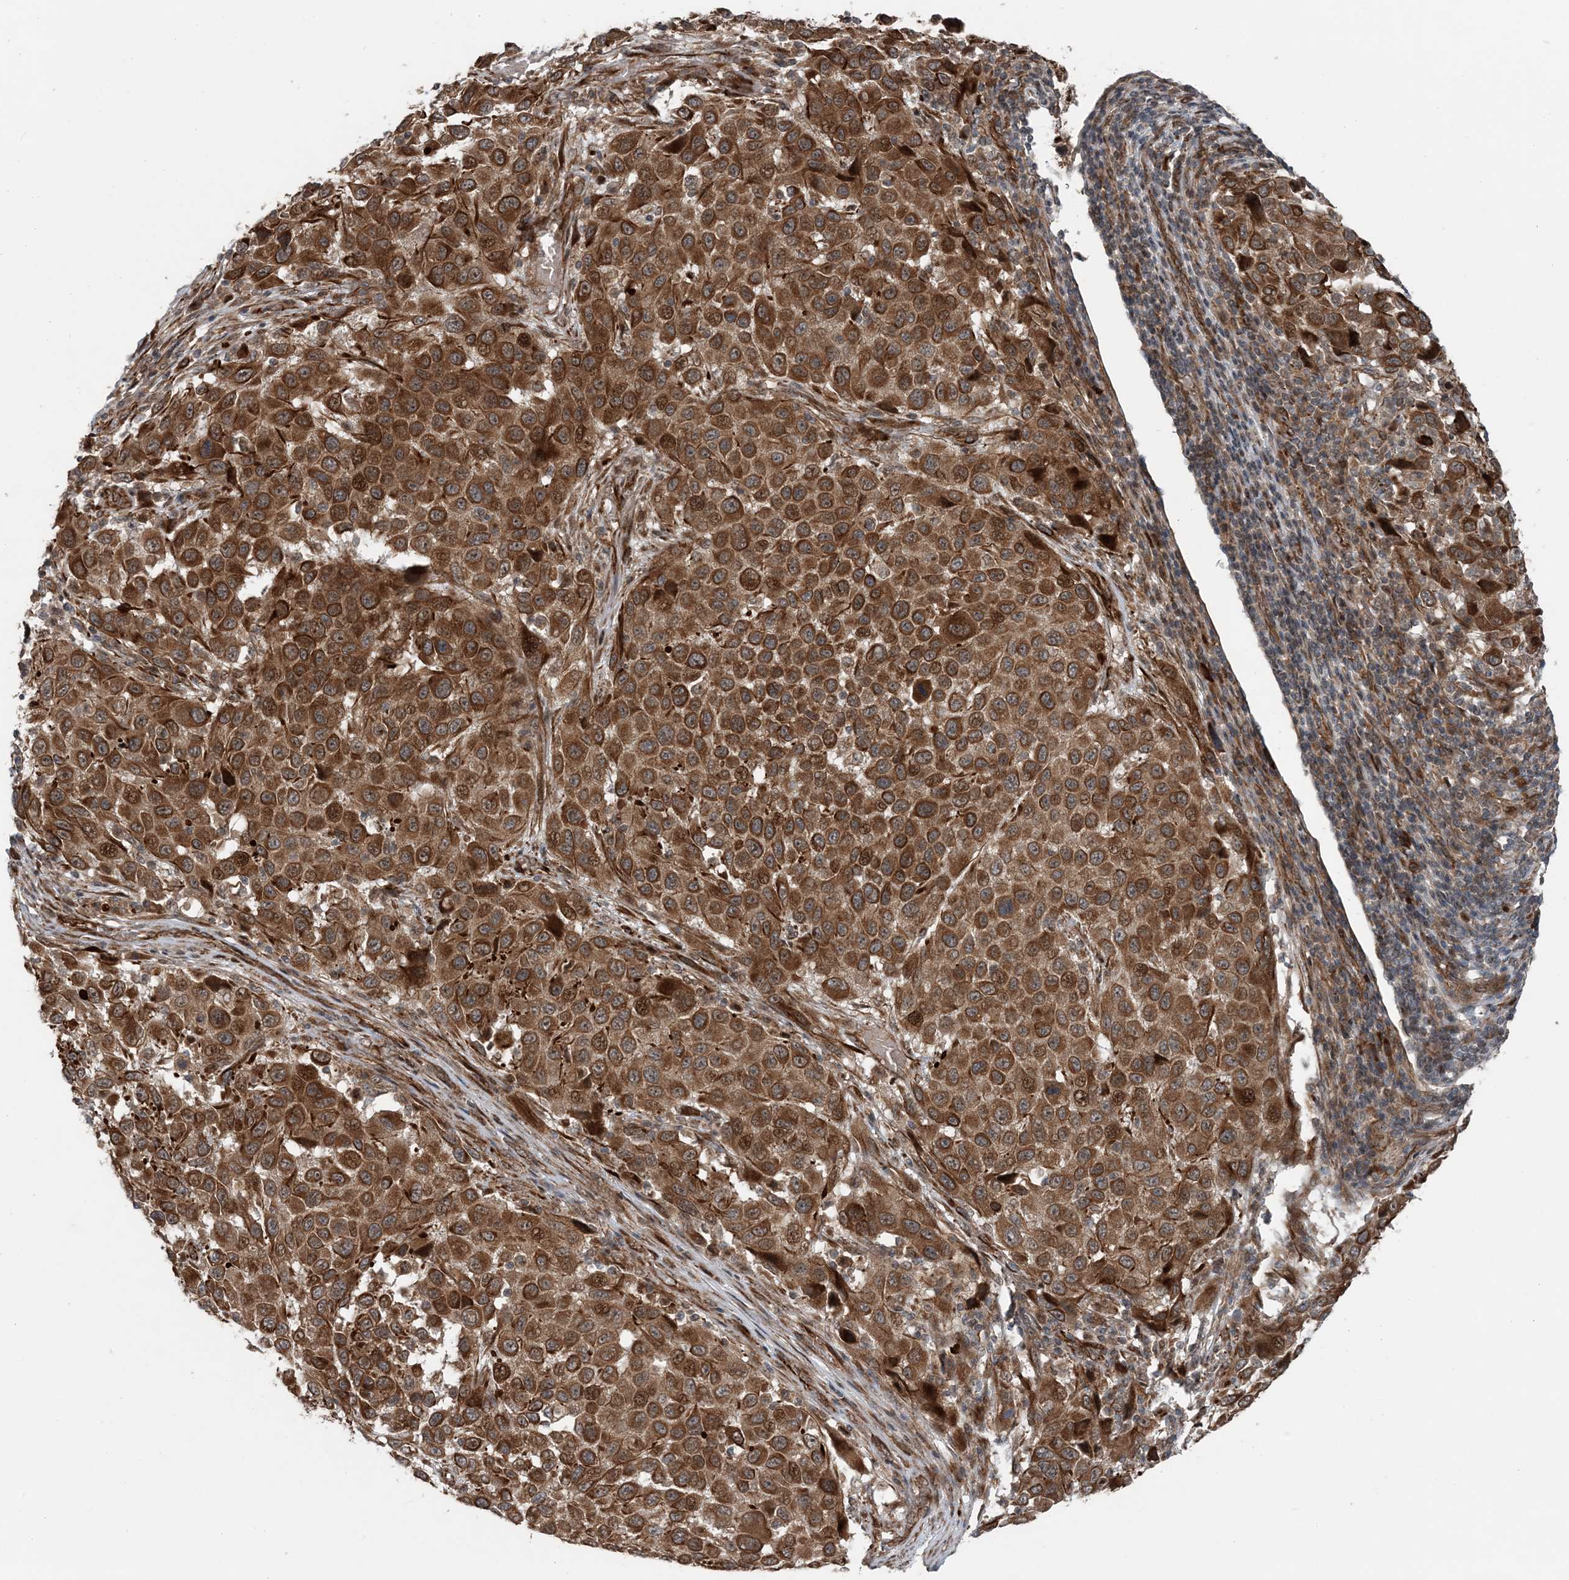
{"staining": {"intensity": "moderate", "quantity": ">75%", "location": "cytoplasmic/membranous"}, "tissue": "melanoma", "cell_type": "Tumor cells", "image_type": "cancer", "snomed": [{"axis": "morphology", "description": "Malignant melanoma, Metastatic site"}, {"axis": "topography", "description": "Lymph node"}], "caption": "Immunohistochemical staining of malignant melanoma (metastatic site) shows moderate cytoplasmic/membranous protein positivity in about >75% of tumor cells. Immunohistochemistry (ihc) stains the protein of interest in brown and the nuclei are stained blue.", "gene": "EDEM2", "patient": {"sex": "male", "age": 61}}